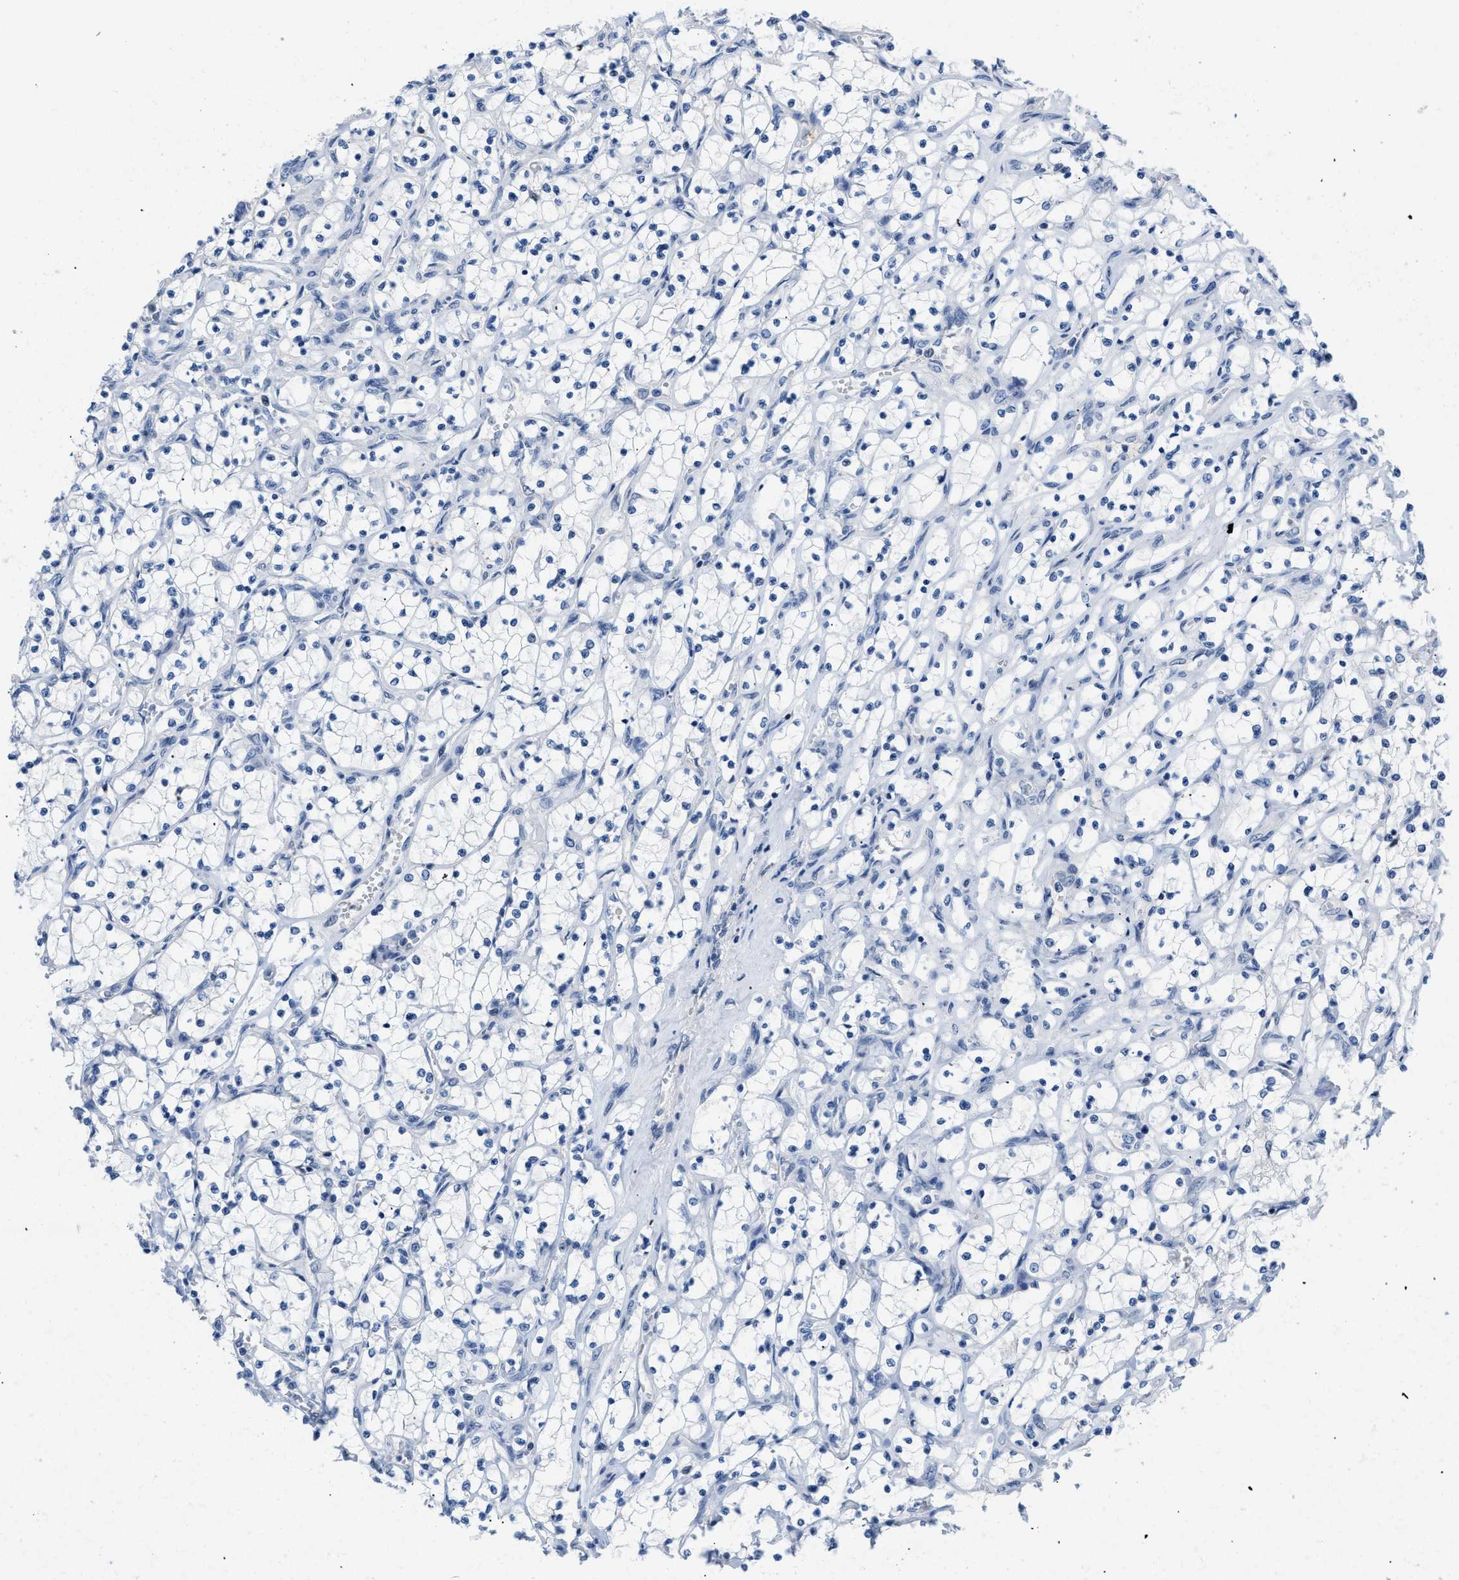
{"staining": {"intensity": "negative", "quantity": "none", "location": "none"}, "tissue": "renal cancer", "cell_type": "Tumor cells", "image_type": "cancer", "snomed": [{"axis": "morphology", "description": "Adenocarcinoma, NOS"}, {"axis": "topography", "description": "Kidney"}], "caption": "This is an immunohistochemistry photomicrograph of renal adenocarcinoma. There is no positivity in tumor cells.", "gene": "BOLL", "patient": {"sex": "female", "age": 69}}